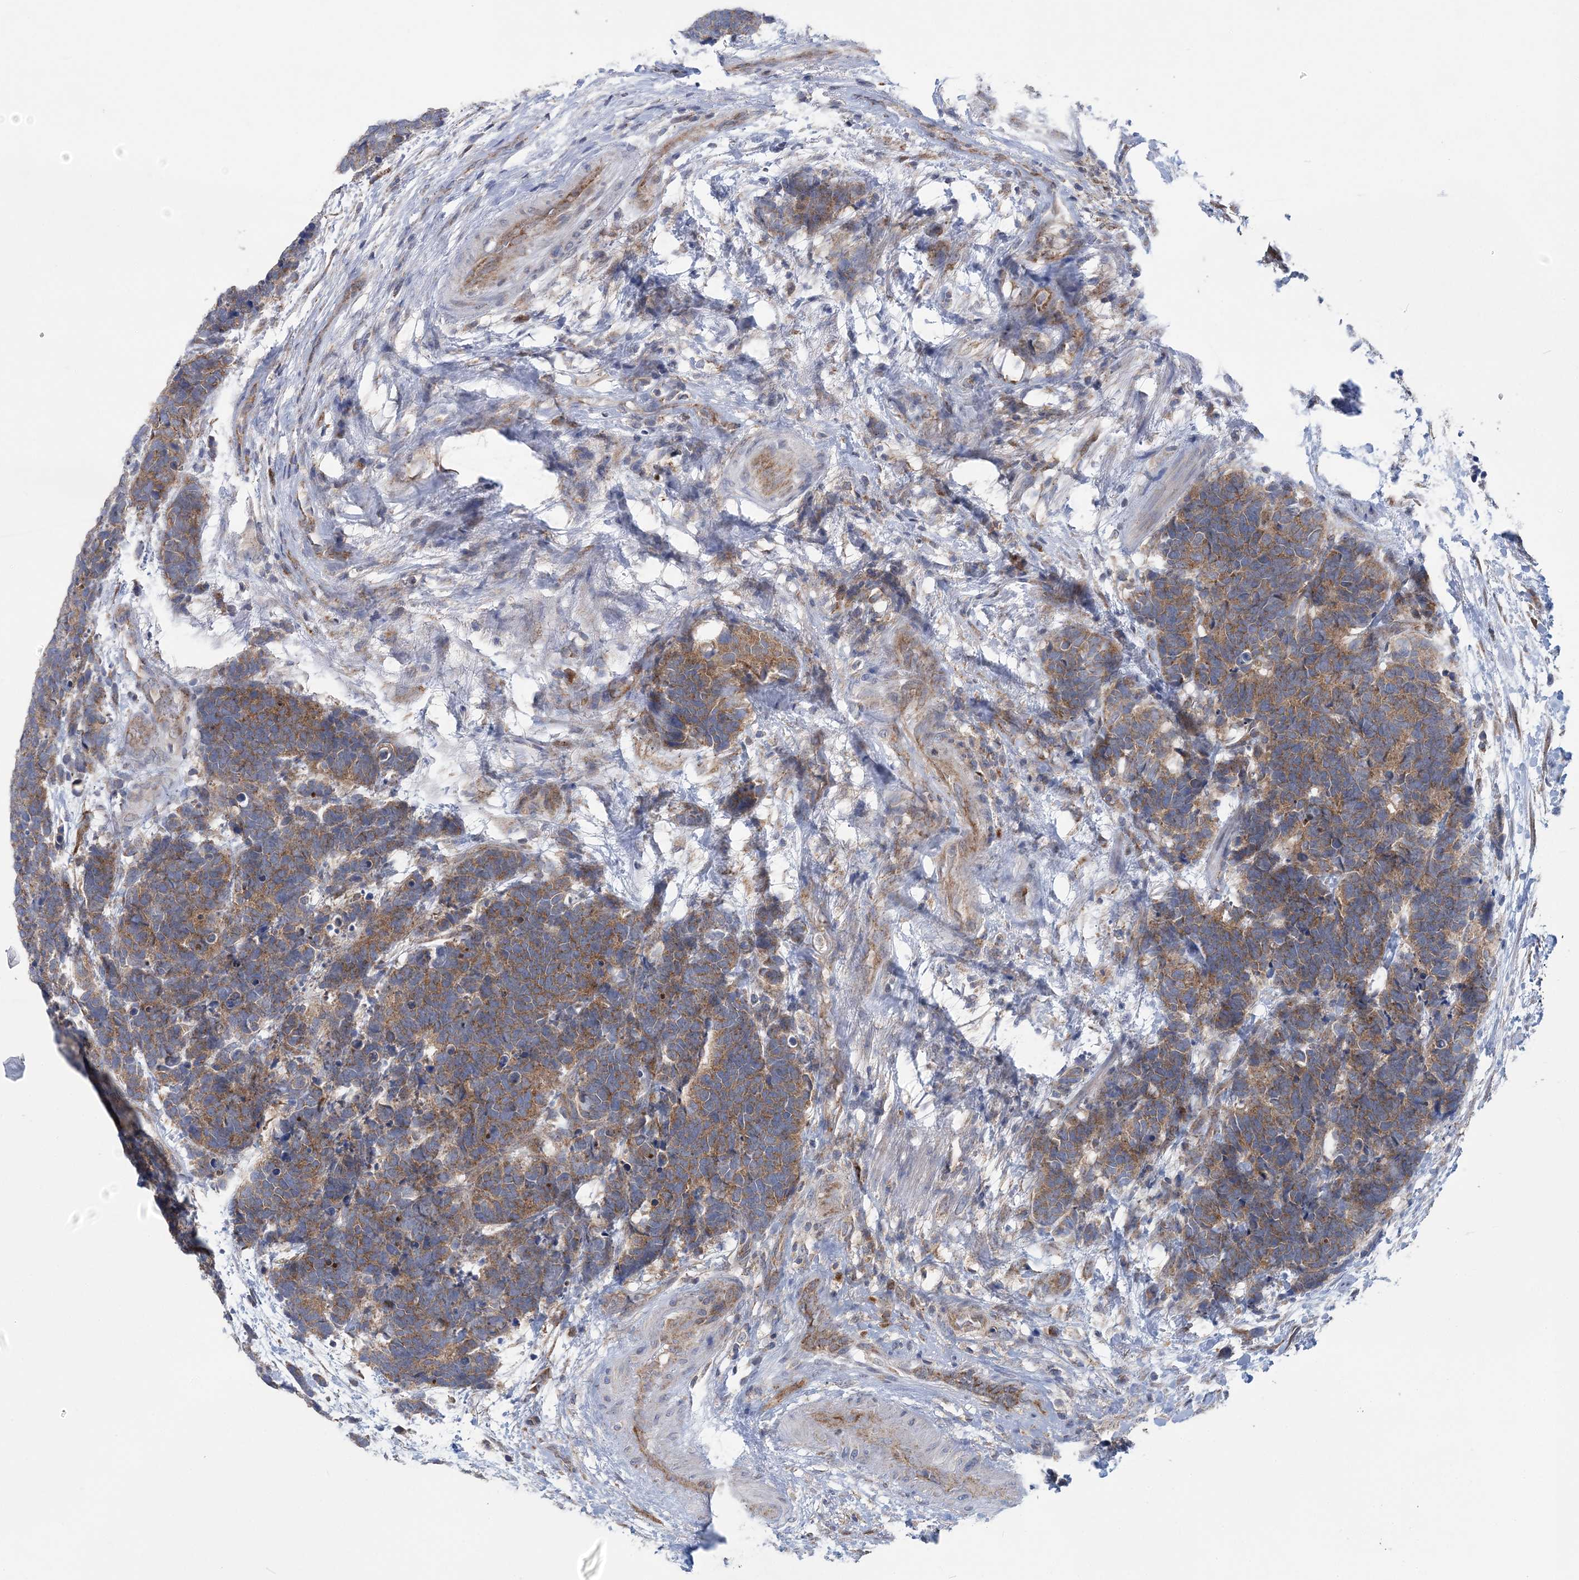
{"staining": {"intensity": "moderate", "quantity": ">75%", "location": "cytoplasmic/membranous"}, "tissue": "carcinoid", "cell_type": "Tumor cells", "image_type": "cancer", "snomed": [{"axis": "morphology", "description": "Carcinoma, NOS"}, {"axis": "morphology", "description": "Carcinoid, malignant, NOS"}, {"axis": "topography", "description": "Urinary bladder"}], "caption": "A histopathology image of human carcinoid stained for a protein exhibits moderate cytoplasmic/membranous brown staining in tumor cells.", "gene": "COPE", "patient": {"sex": "male", "age": 57}}